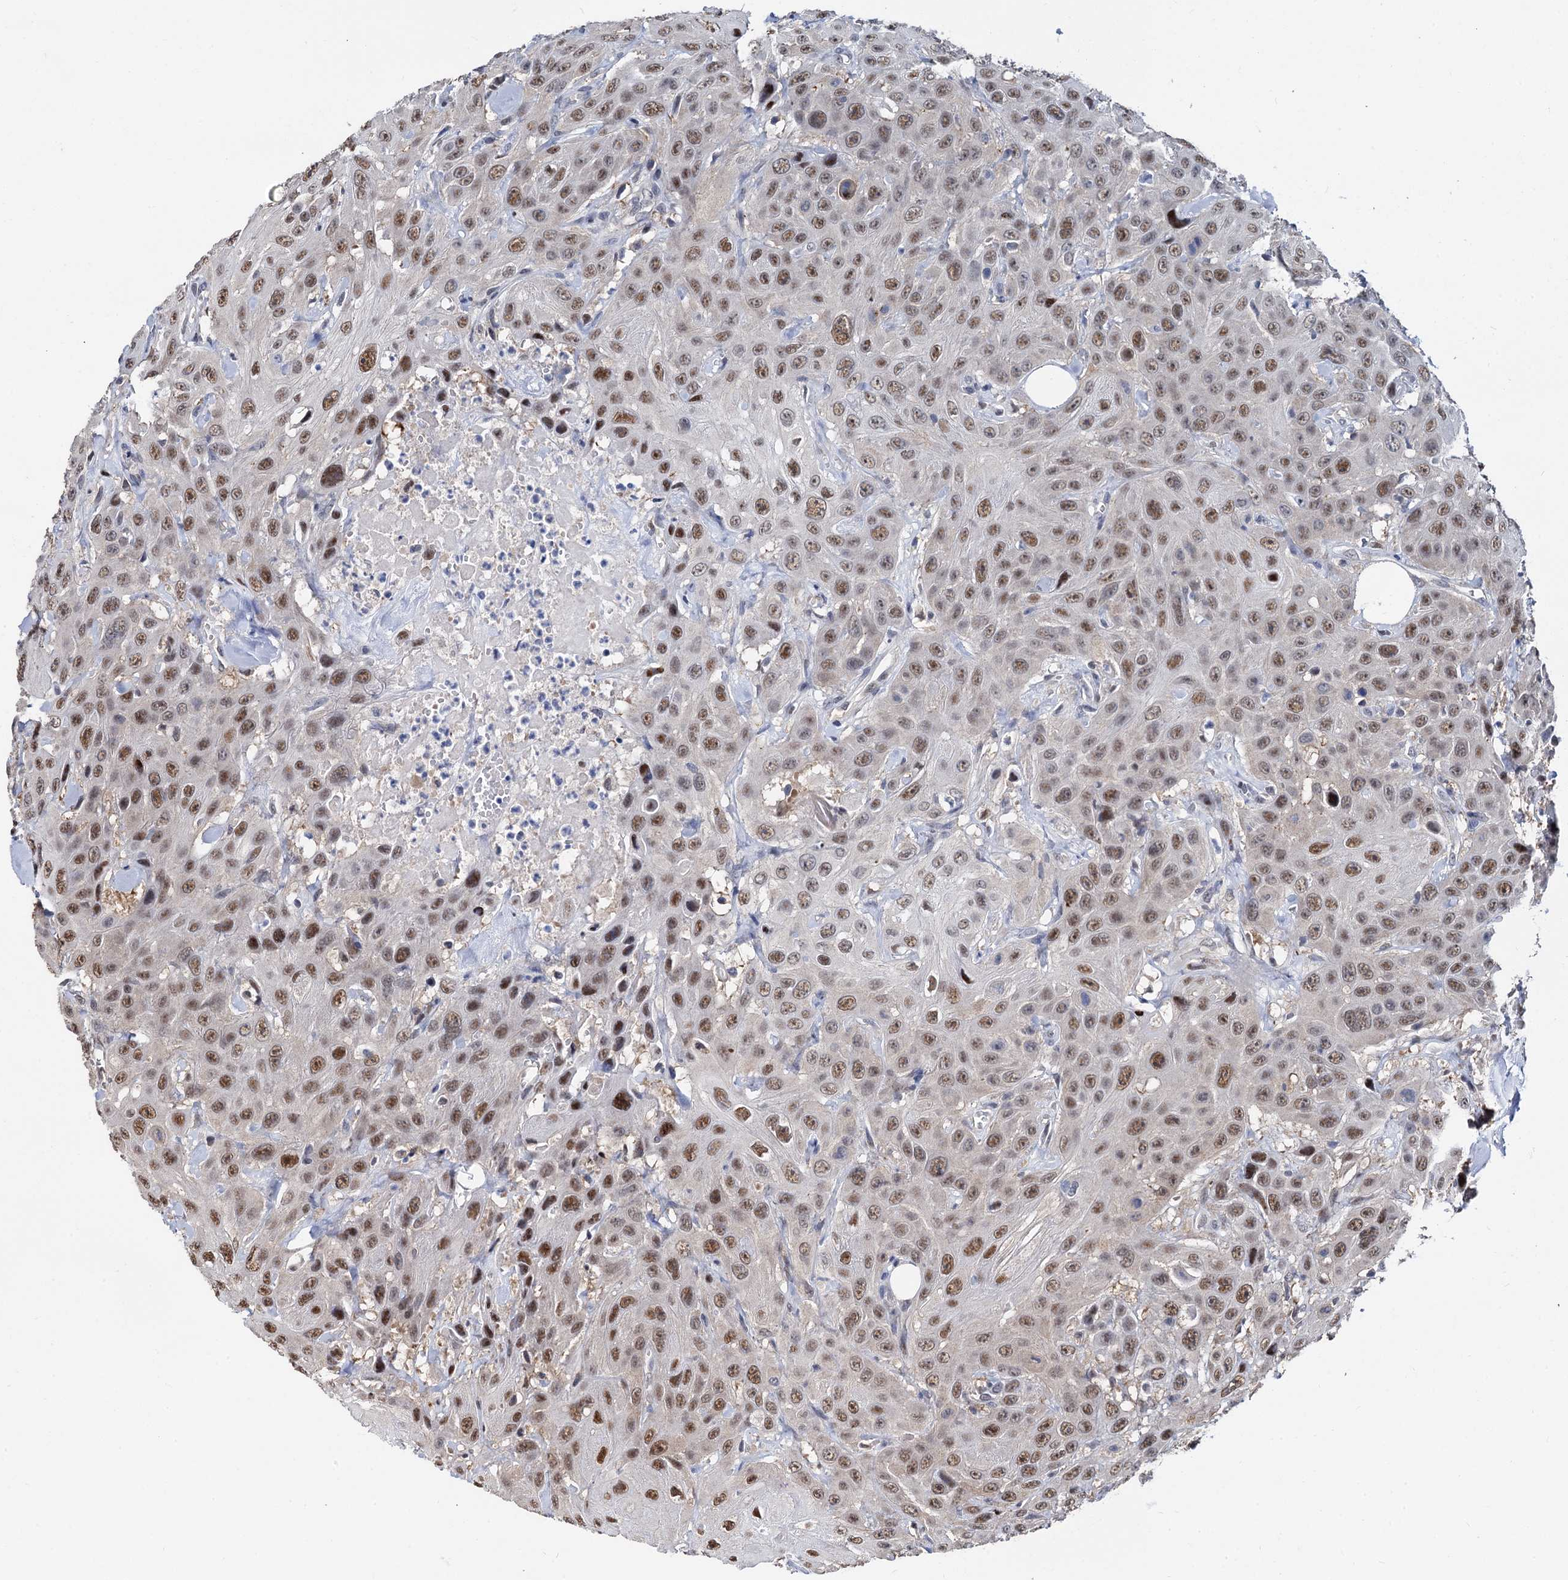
{"staining": {"intensity": "moderate", "quantity": ">75%", "location": "nuclear"}, "tissue": "head and neck cancer", "cell_type": "Tumor cells", "image_type": "cancer", "snomed": [{"axis": "morphology", "description": "Squamous cell carcinoma, NOS"}, {"axis": "topography", "description": "Head-Neck"}], "caption": "A brown stain highlights moderate nuclear expression of a protein in human head and neck cancer (squamous cell carcinoma) tumor cells.", "gene": "PSMD4", "patient": {"sex": "male", "age": 81}}